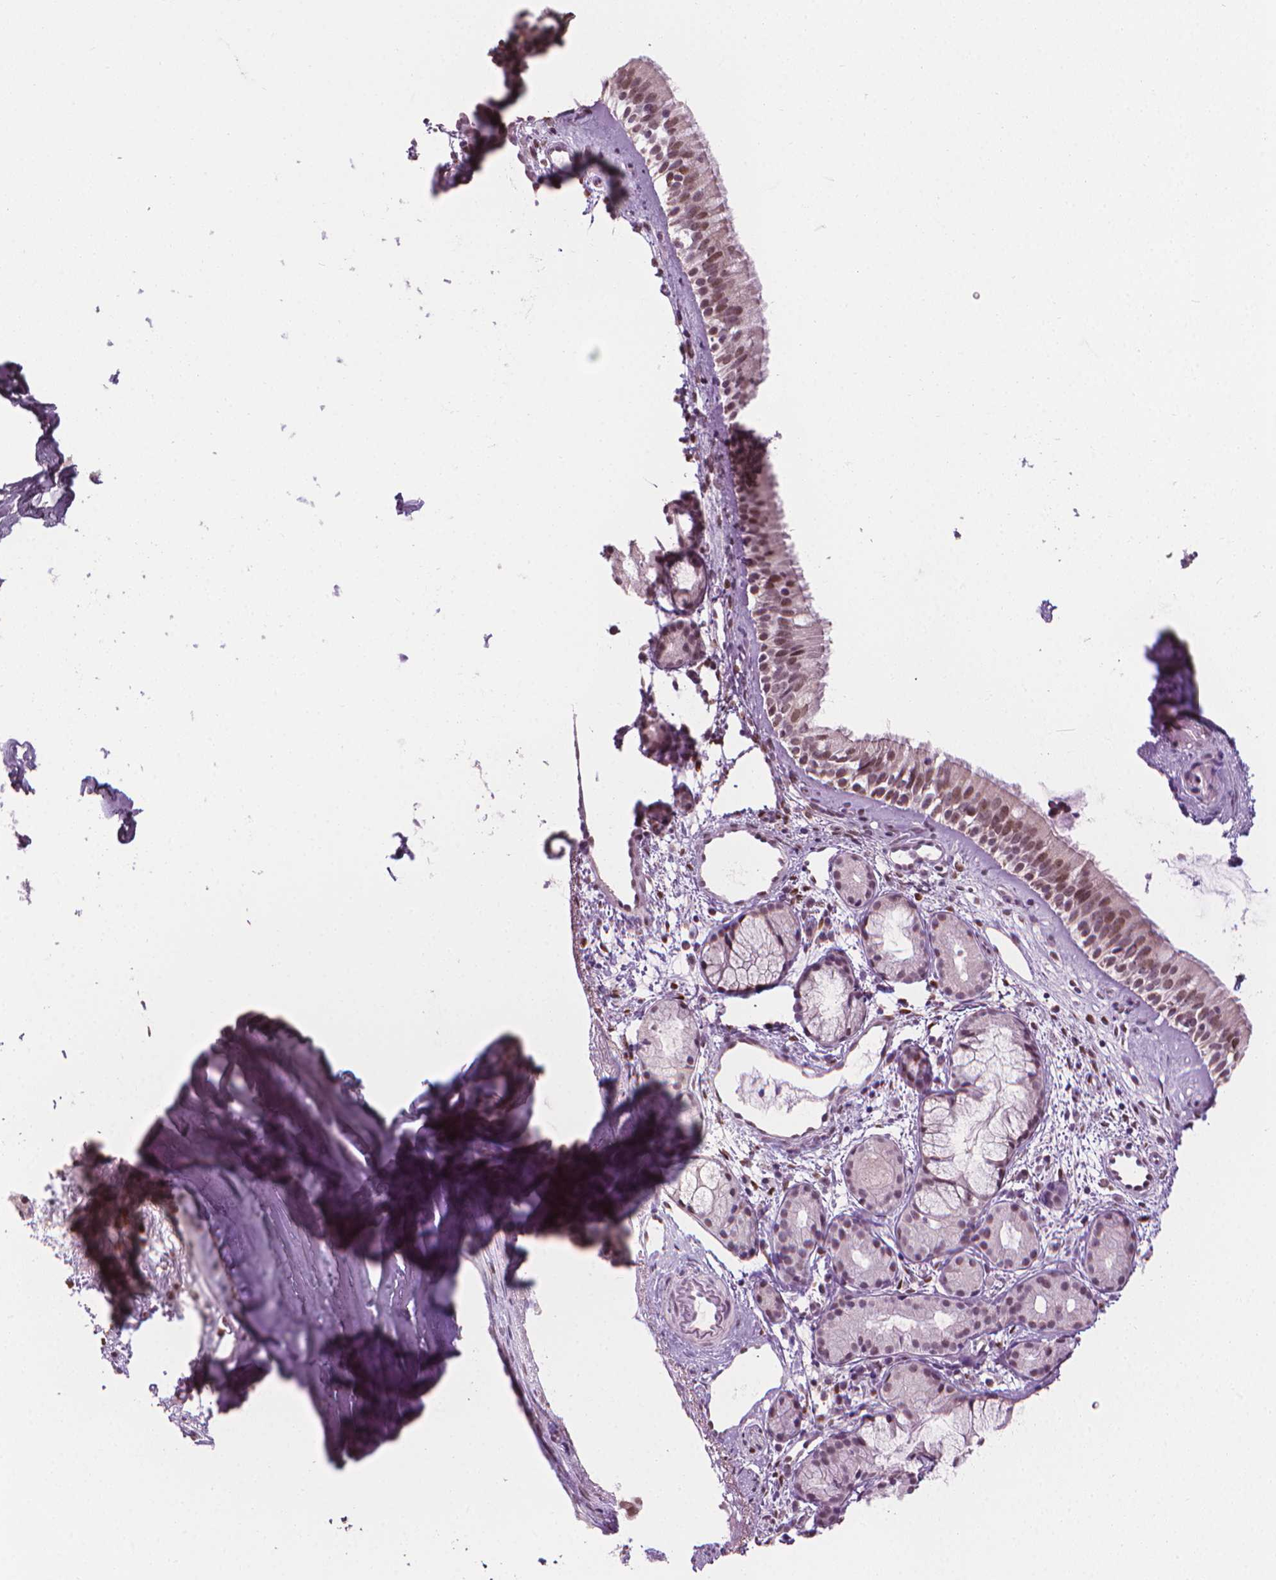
{"staining": {"intensity": "weak", "quantity": ">75%", "location": "nuclear"}, "tissue": "nasopharynx", "cell_type": "Respiratory epithelial cells", "image_type": "normal", "snomed": [{"axis": "morphology", "description": "Normal tissue, NOS"}, {"axis": "topography", "description": "Nasopharynx"}], "caption": "Immunohistochemistry (IHC) staining of benign nasopharynx, which demonstrates low levels of weak nuclear staining in about >75% of respiratory epithelial cells indicating weak nuclear protein expression. The staining was performed using DAB (3,3'-diaminobenzidine) (brown) for protein detection and nuclei were counterstained in hematoxylin (blue).", "gene": "CDKN1C", "patient": {"sex": "female", "age": 52}}